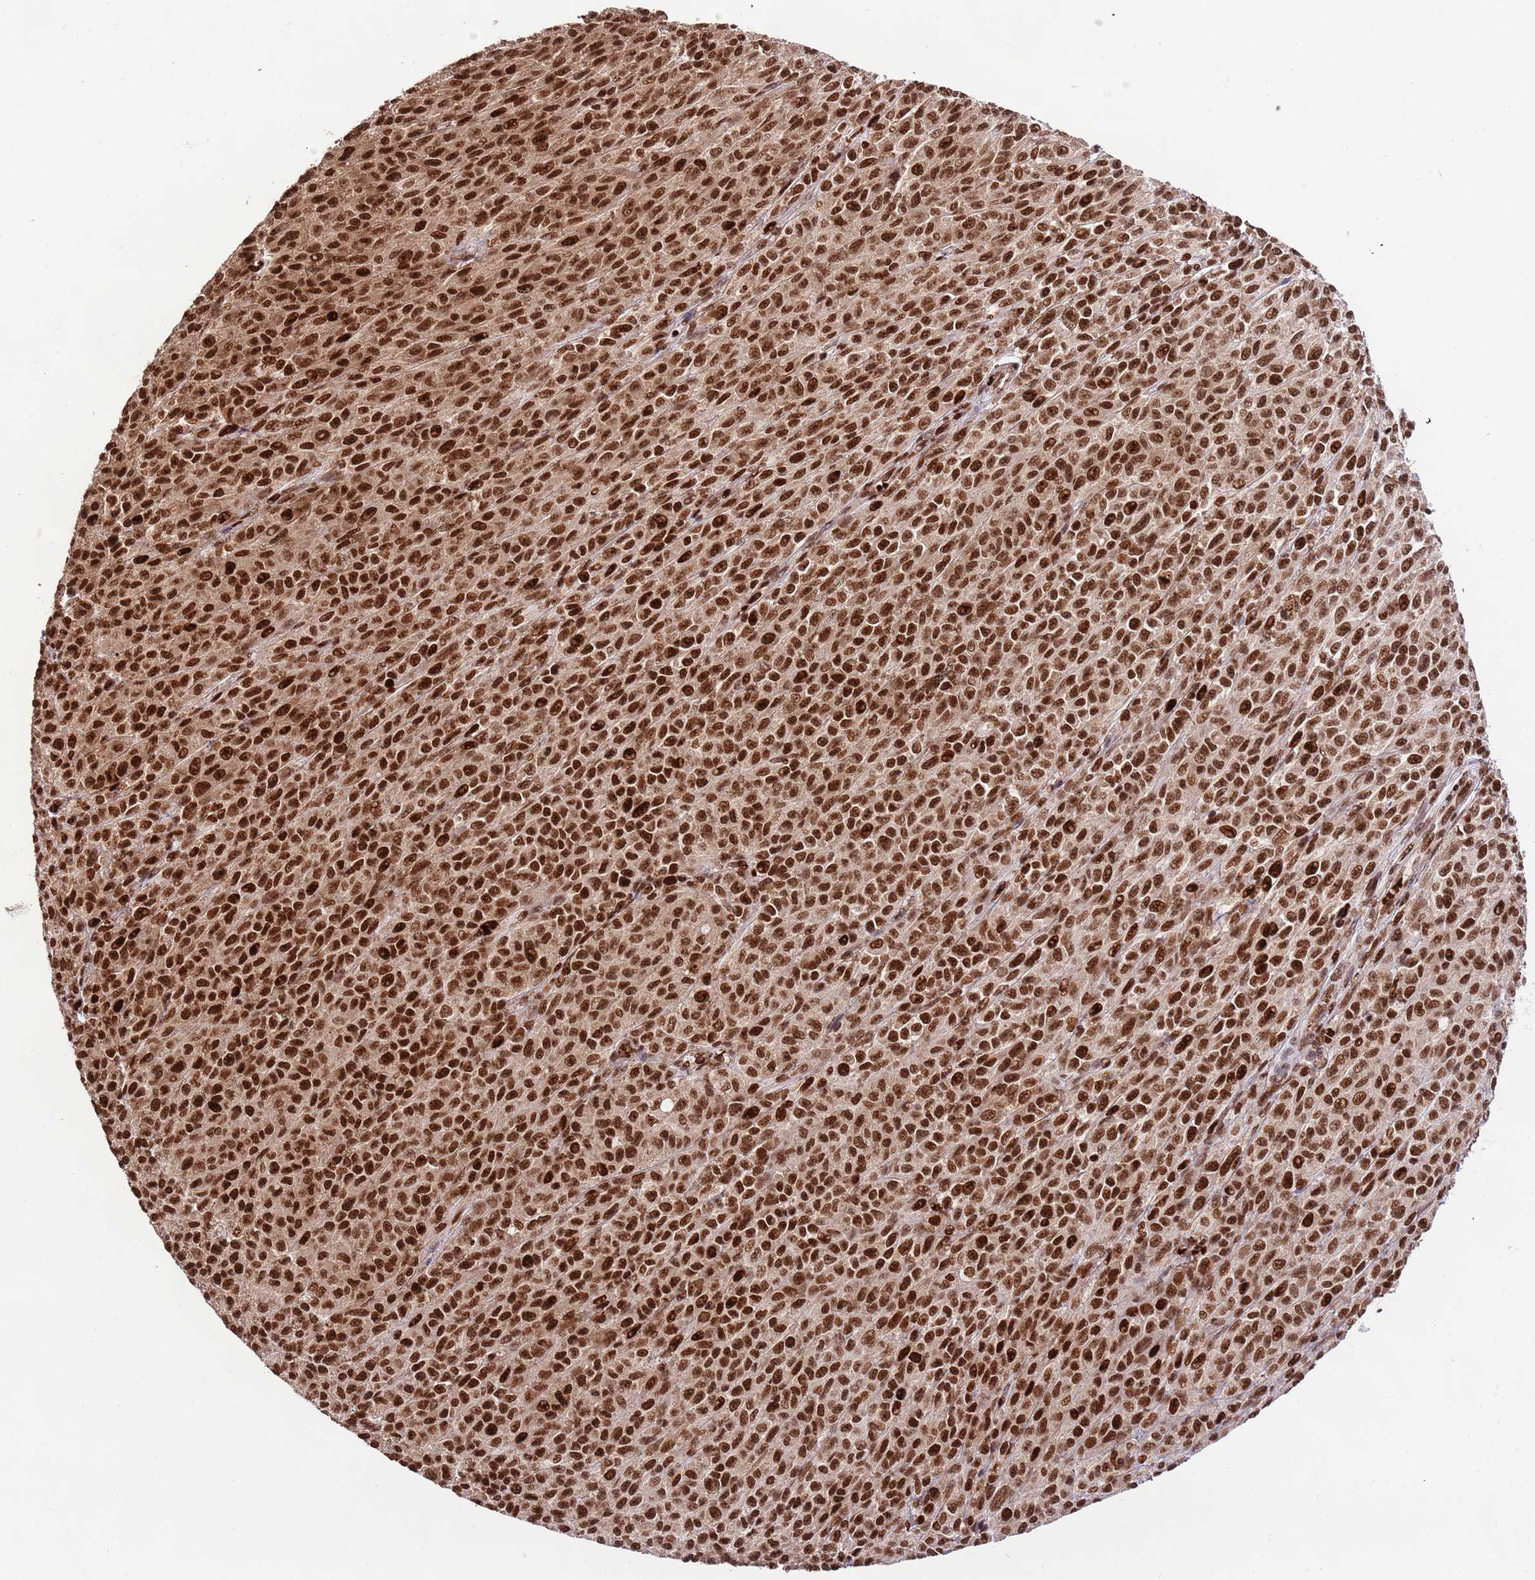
{"staining": {"intensity": "strong", "quantity": ">75%", "location": "nuclear"}, "tissue": "melanoma", "cell_type": "Tumor cells", "image_type": "cancer", "snomed": [{"axis": "morphology", "description": "Malignant melanoma, NOS"}, {"axis": "topography", "description": "Skin"}], "caption": "This image displays IHC staining of human melanoma, with high strong nuclear staining in approximately >75% of tumor cells.", "gene": "RIF1", "patient": {"sex": "female", "age": 52}}